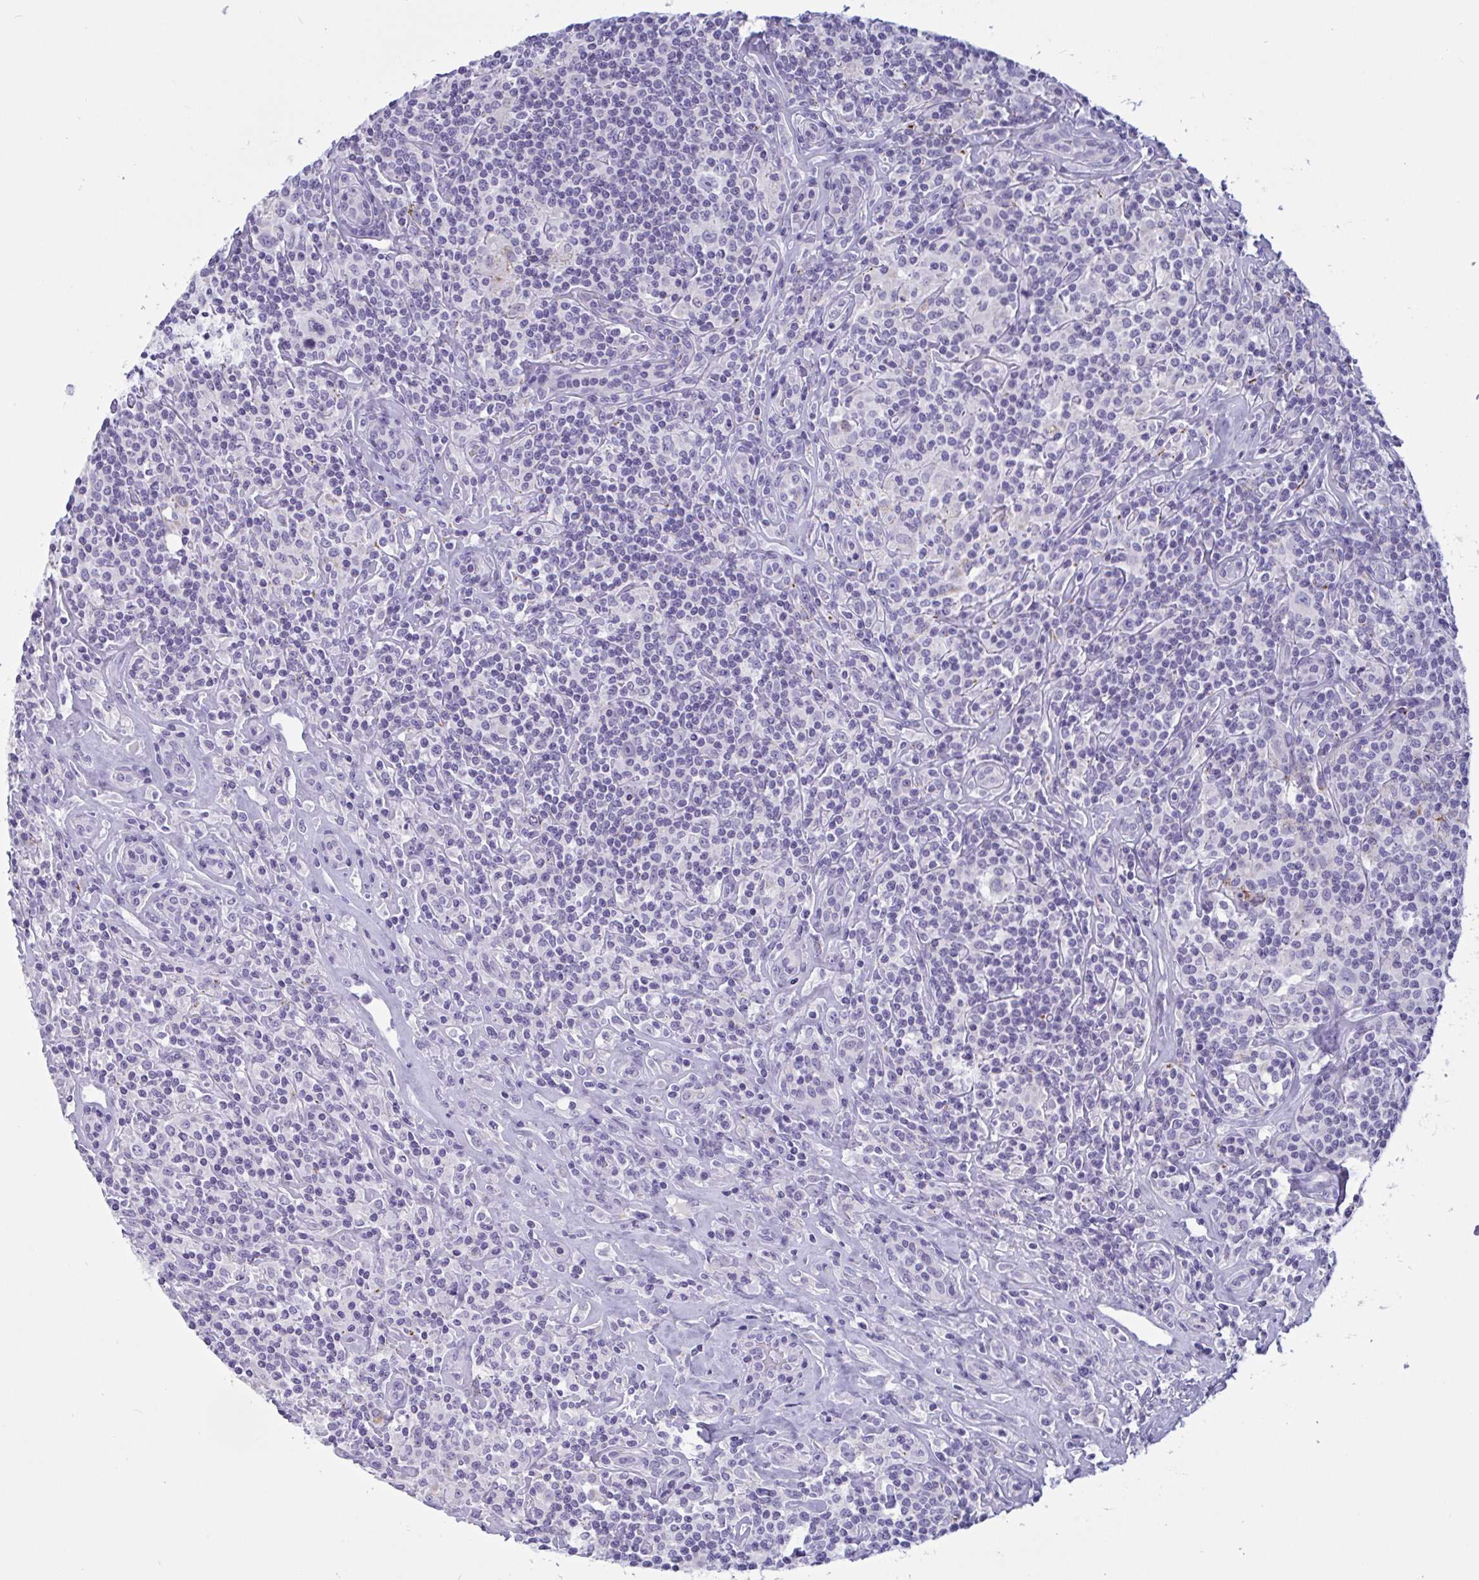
{"staining": {"intensity": "negative", "quantity": "none", "location": "none"}, "tissue": "lymphoma", "cell_type": "Tumor cells", "image_type": "cancer", "snomed": [{"axis": "morphology", "description": "Hodgkin's disease, NOS"}, {"axis": "morphology", "description": "Hodgkin's lymphoma, nodular sclerosis"}, {"axis": "topography", "description": "Lymph node"}], "caption": "The micrograph exhibits no staining of tumor cells in Hodgkin's disease. (DAB (3,3'-diaminobenzidine) immunohistochemistry with hematoxylin counter stain).", "gene": "OXLD1", "patient": {"sex": "female", "age": 10}}